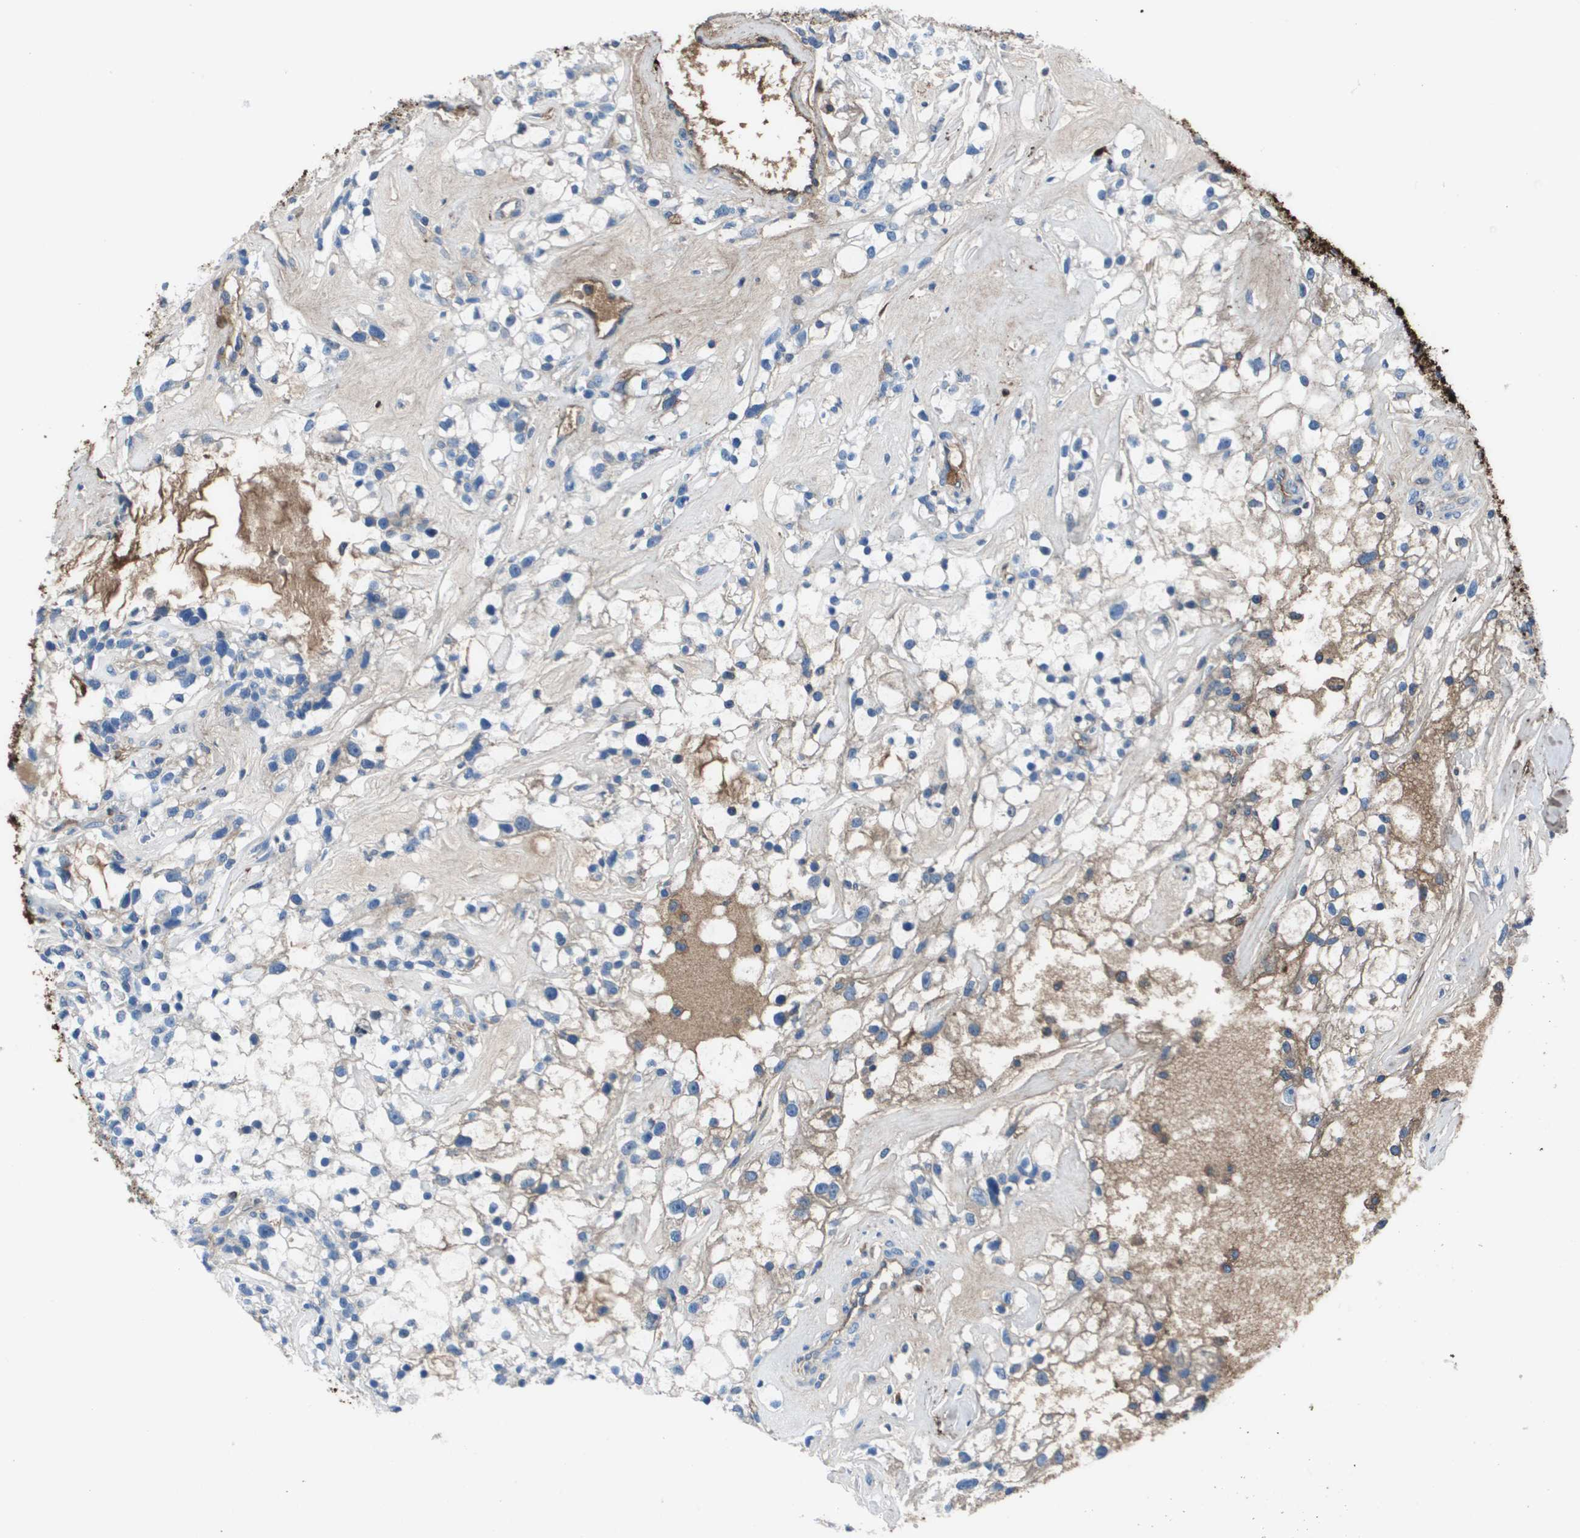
{"staining": {"intensity": "moderate", "quantity": "<25%", "location": "cytoplasmic/membranous"}, "tissue": "renal cancer", "cell_type": "Tumor cells", "image_type": "cancer", "snomed": [{"axis": "morphology", "description": "Adenocarcinoma, NOS"}, {"axis": "topography", "description": "Kidney"}], "caption": "A micrograph of human renal adenocarcinoma stained for a protein reveals moderate cytoplasmic/membranous brown staining in tumor cells.", "gene": "VTN", "patient": {"sex": "female", "age": 60}}